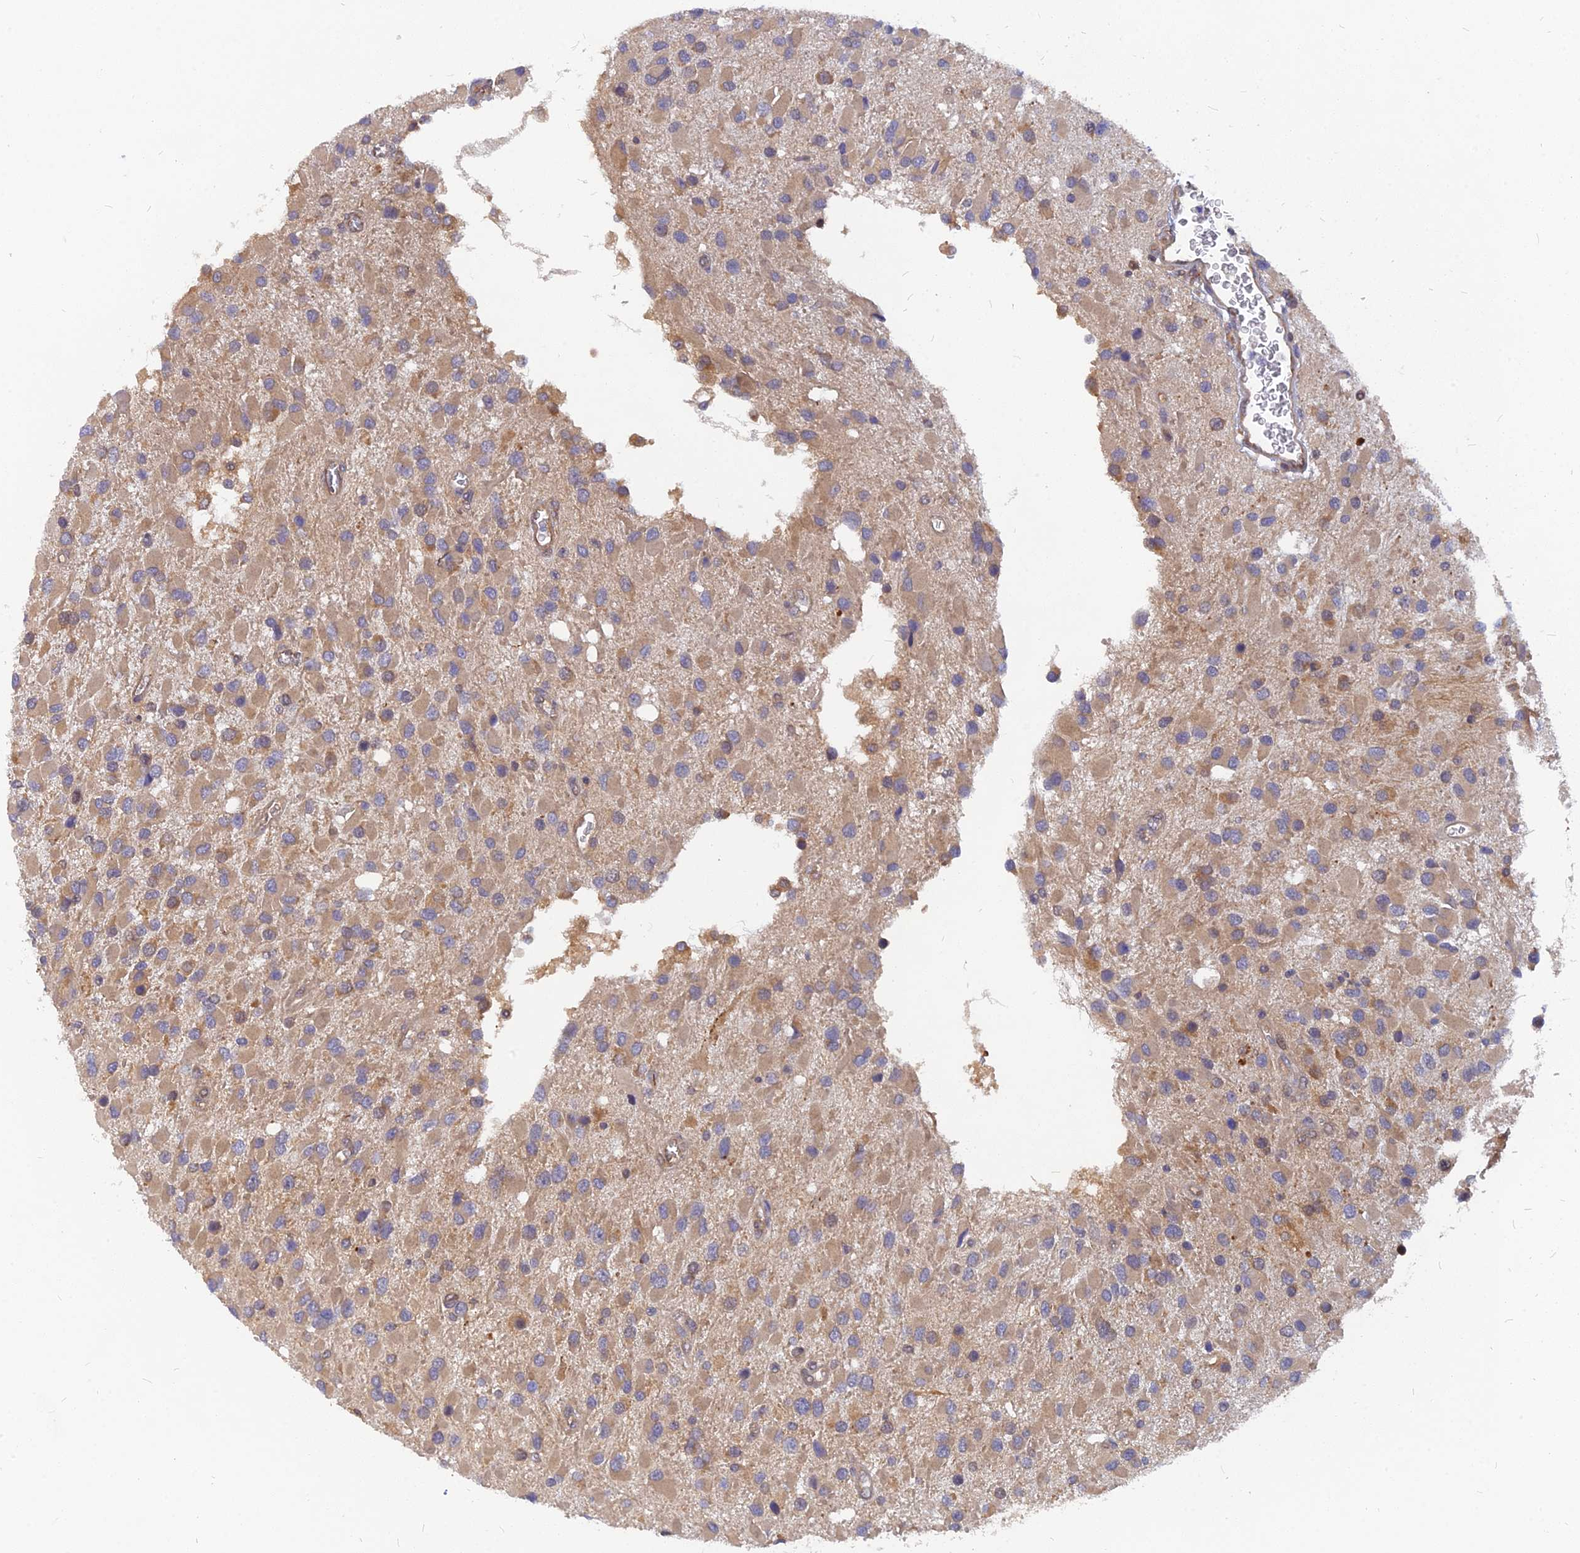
{"staining": {"intensity": "moderate", "quantity": ">75%", "location": "cytoplasmic/membranous"}, "tissue": "glioma", "cell_type": "Tumor cells", "image_type": "cancer", "snomed": [{"axis": "morphology", "description": "Glioma, malignant, High grade"}, {"axis": "topography", "description": "Brain"}], "caption": "Malignant glioma (high-grade) tissue exhibits moderate cytoplasmic/membranous staining in approximately >75% of tumor cells", "gene": "ARL2BP", "patient": {"sex": "male", "age": 53}}